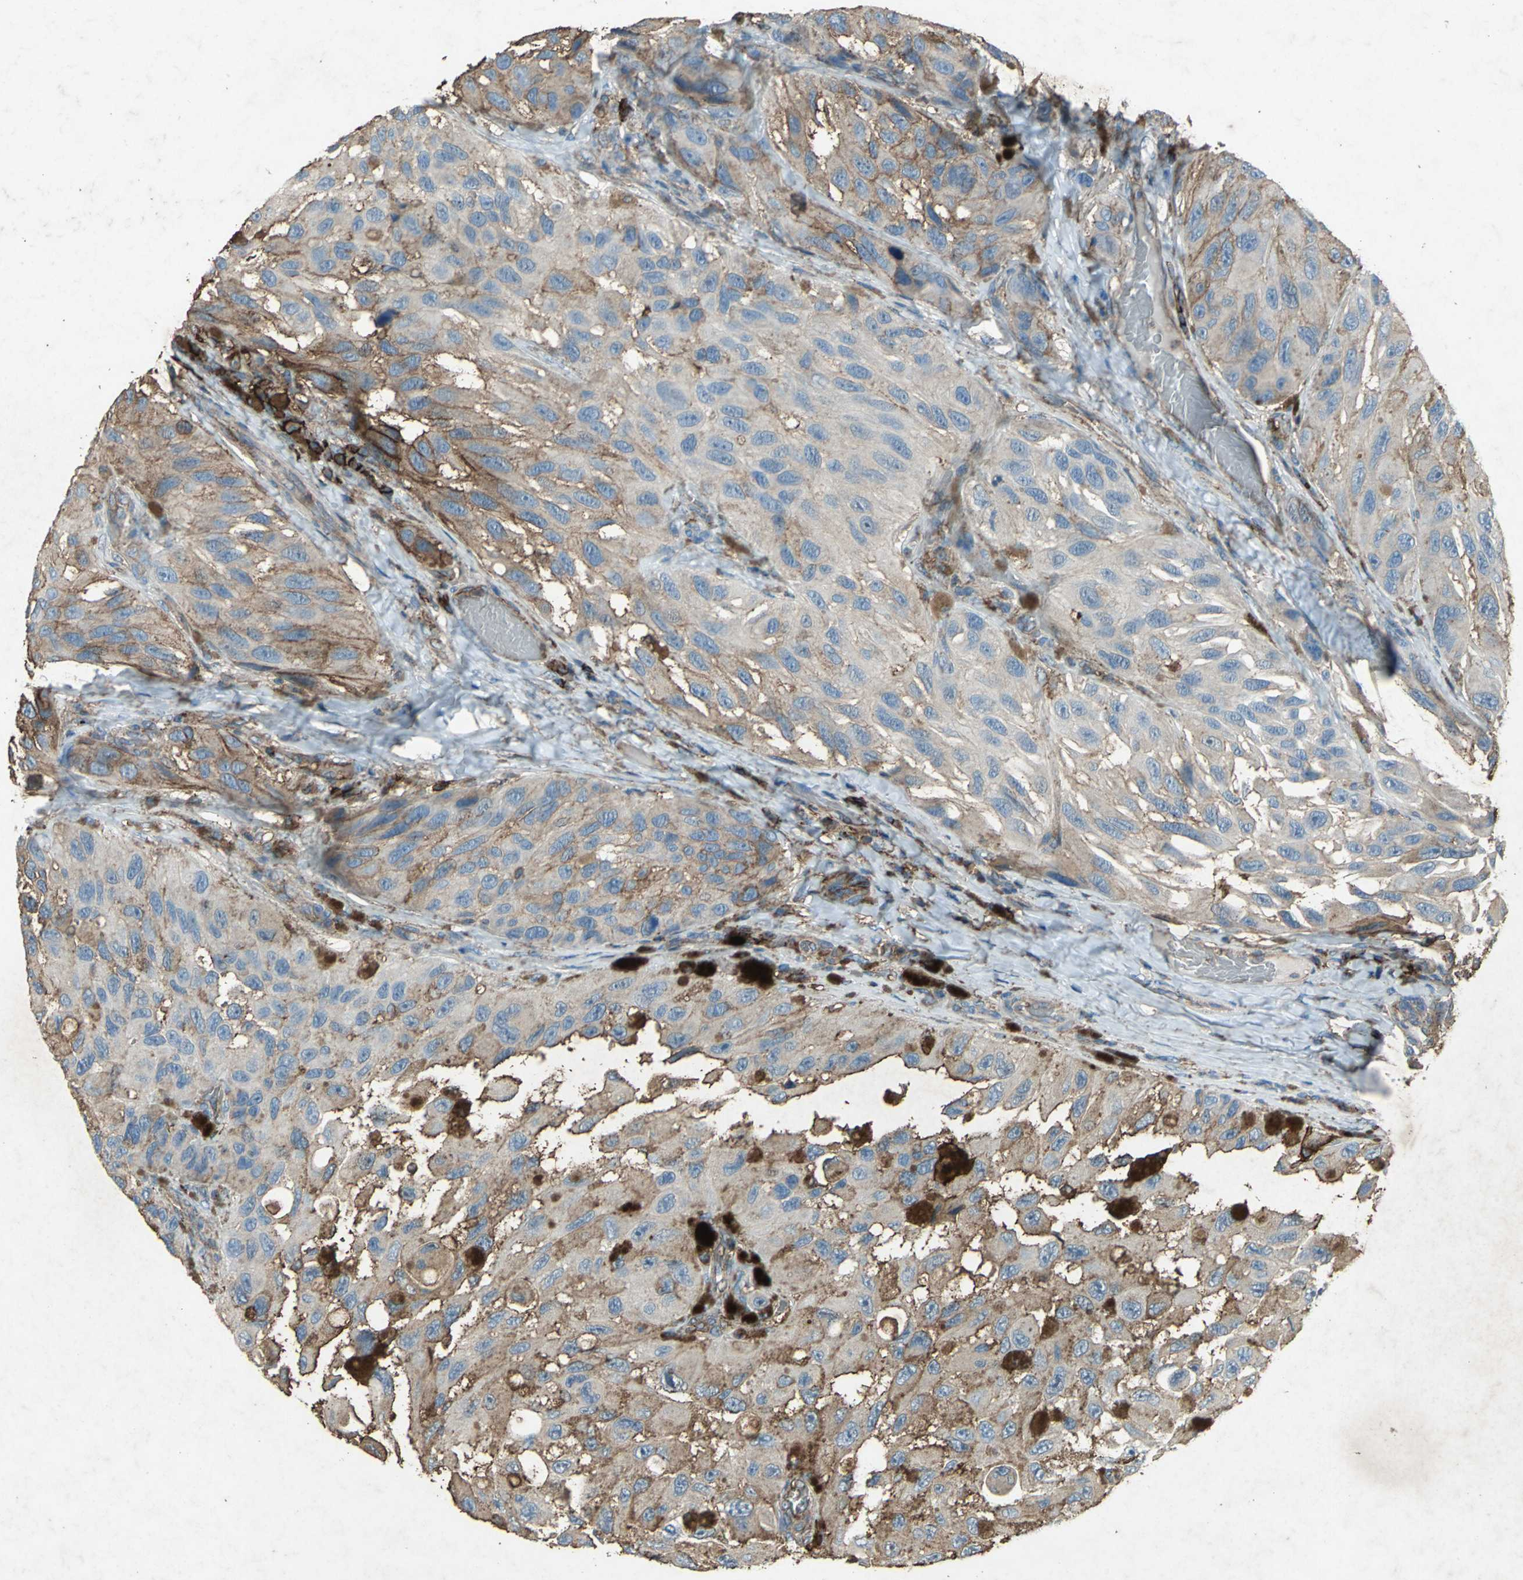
{"staining": {"intensity": "weak", "quantity": ">75%", "location": "cytoplasmic/membranous"}, "tissue": "melanoma", "cell_type": "Tumor cells", "image_type": "cancer", "snomed": [{"axis": "morphology", "description": "Malignant melanoma, NOS"}, {"axis": "topography", "description": "Skin"}], "caption": "Tumor cells demonstrate low levels of weak cytoplasmic/membranous expression in about >75% of cells in melanoma. (Brightfield microscopy of DAB IHC at high magnification).", "gene": "CCR6", "patient": {"sex": "female", "age": 73}}